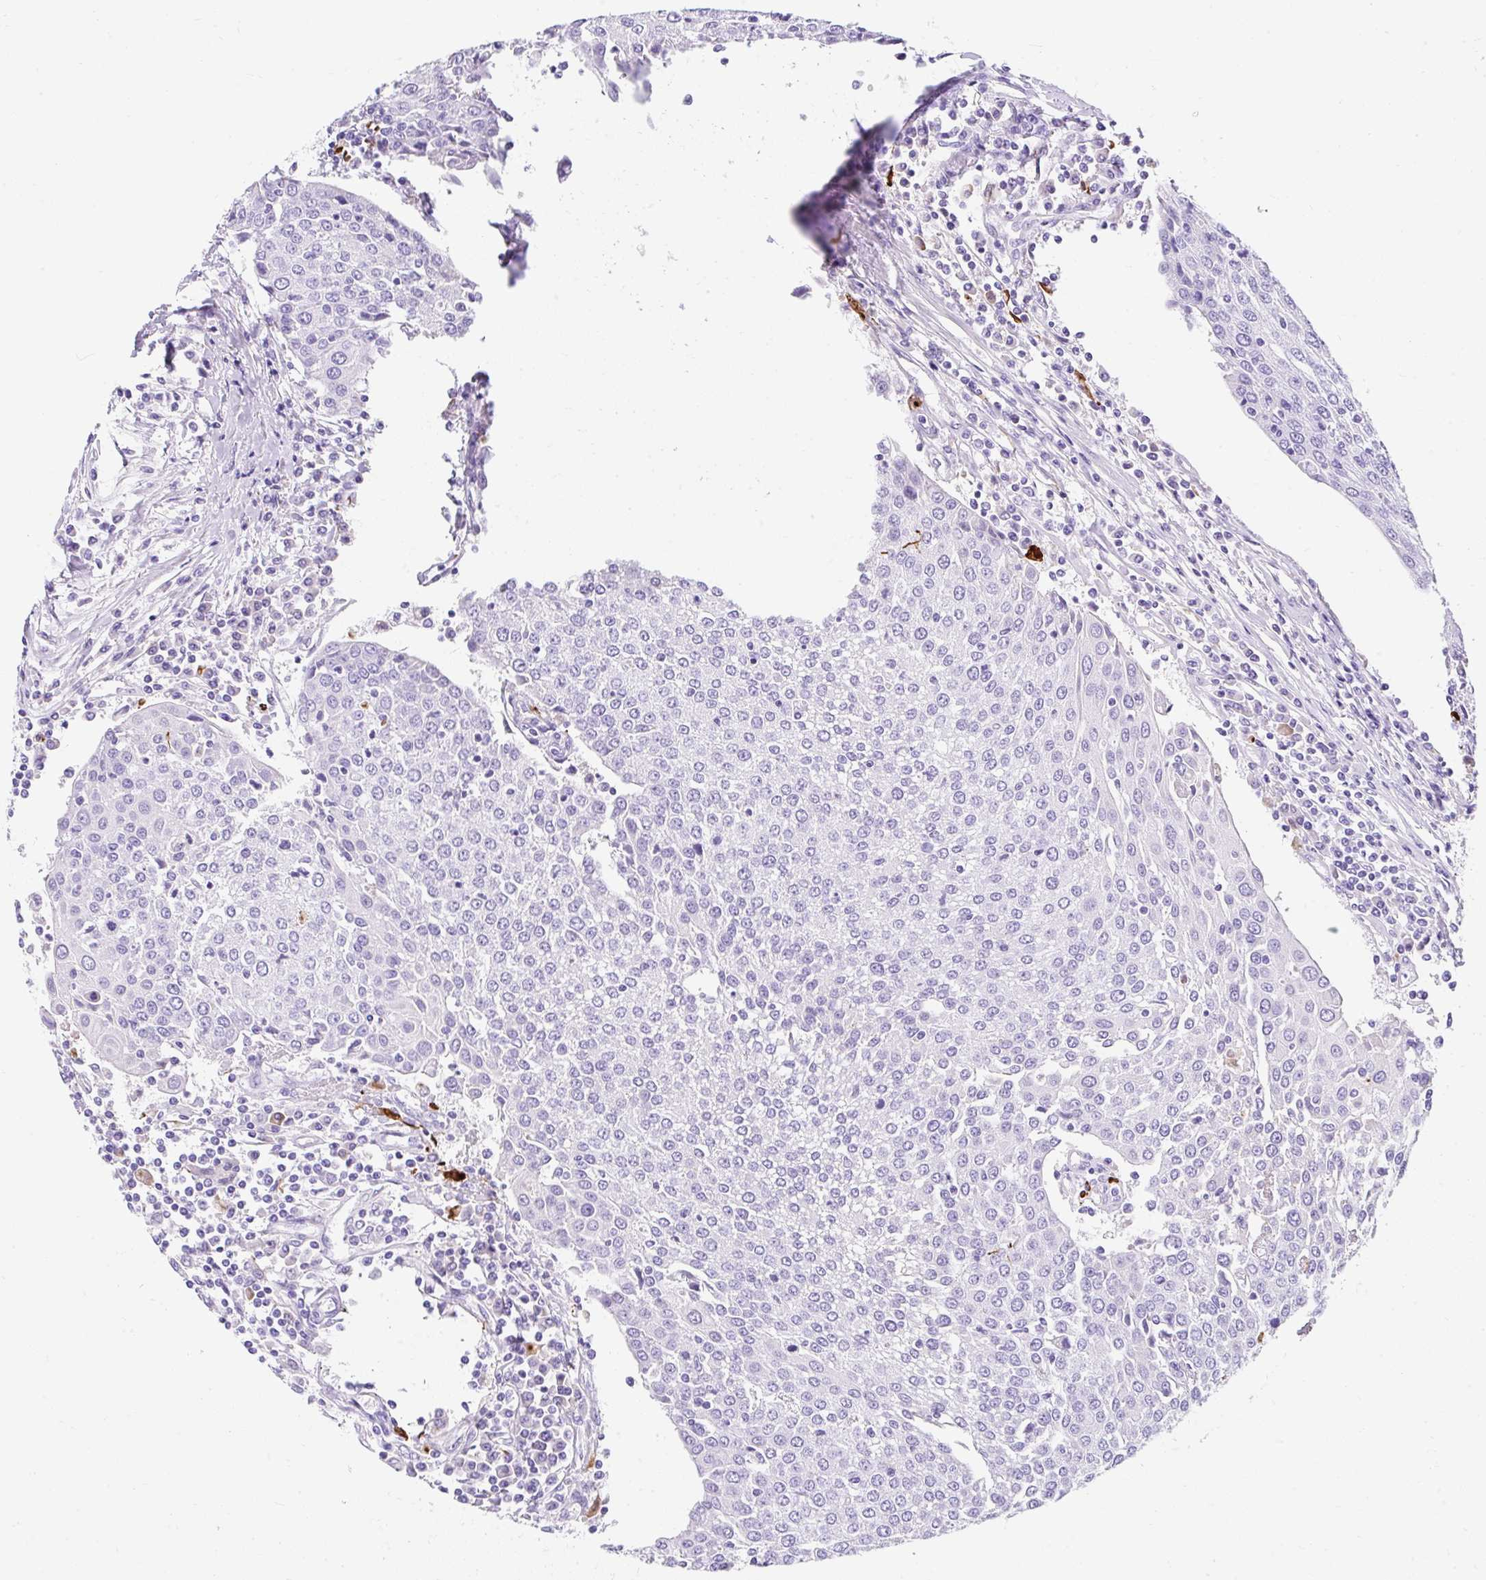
{"staining": {"intensity": "negative", "quantity": "none", "location": "none"}, "tissue": "urothelial cancer", "cell_type": "Tumor cells", "image_type": "cancer", "snomed": [{"axis": "morphology", "description": "Urothelial carcinoma, High grade"}, {"axis": "topography", "description": "Urinary bladder"}], "caption": "The image displays no staining of tumor cells in urothelial cancer. (DAB (3,3'-diaminobenzidine) immunohistochemistry visualized using brightfield microscopy, high magnification).", "gene": "APOC4-APOC2", "patient": {"sex": "female", "age": 85}}